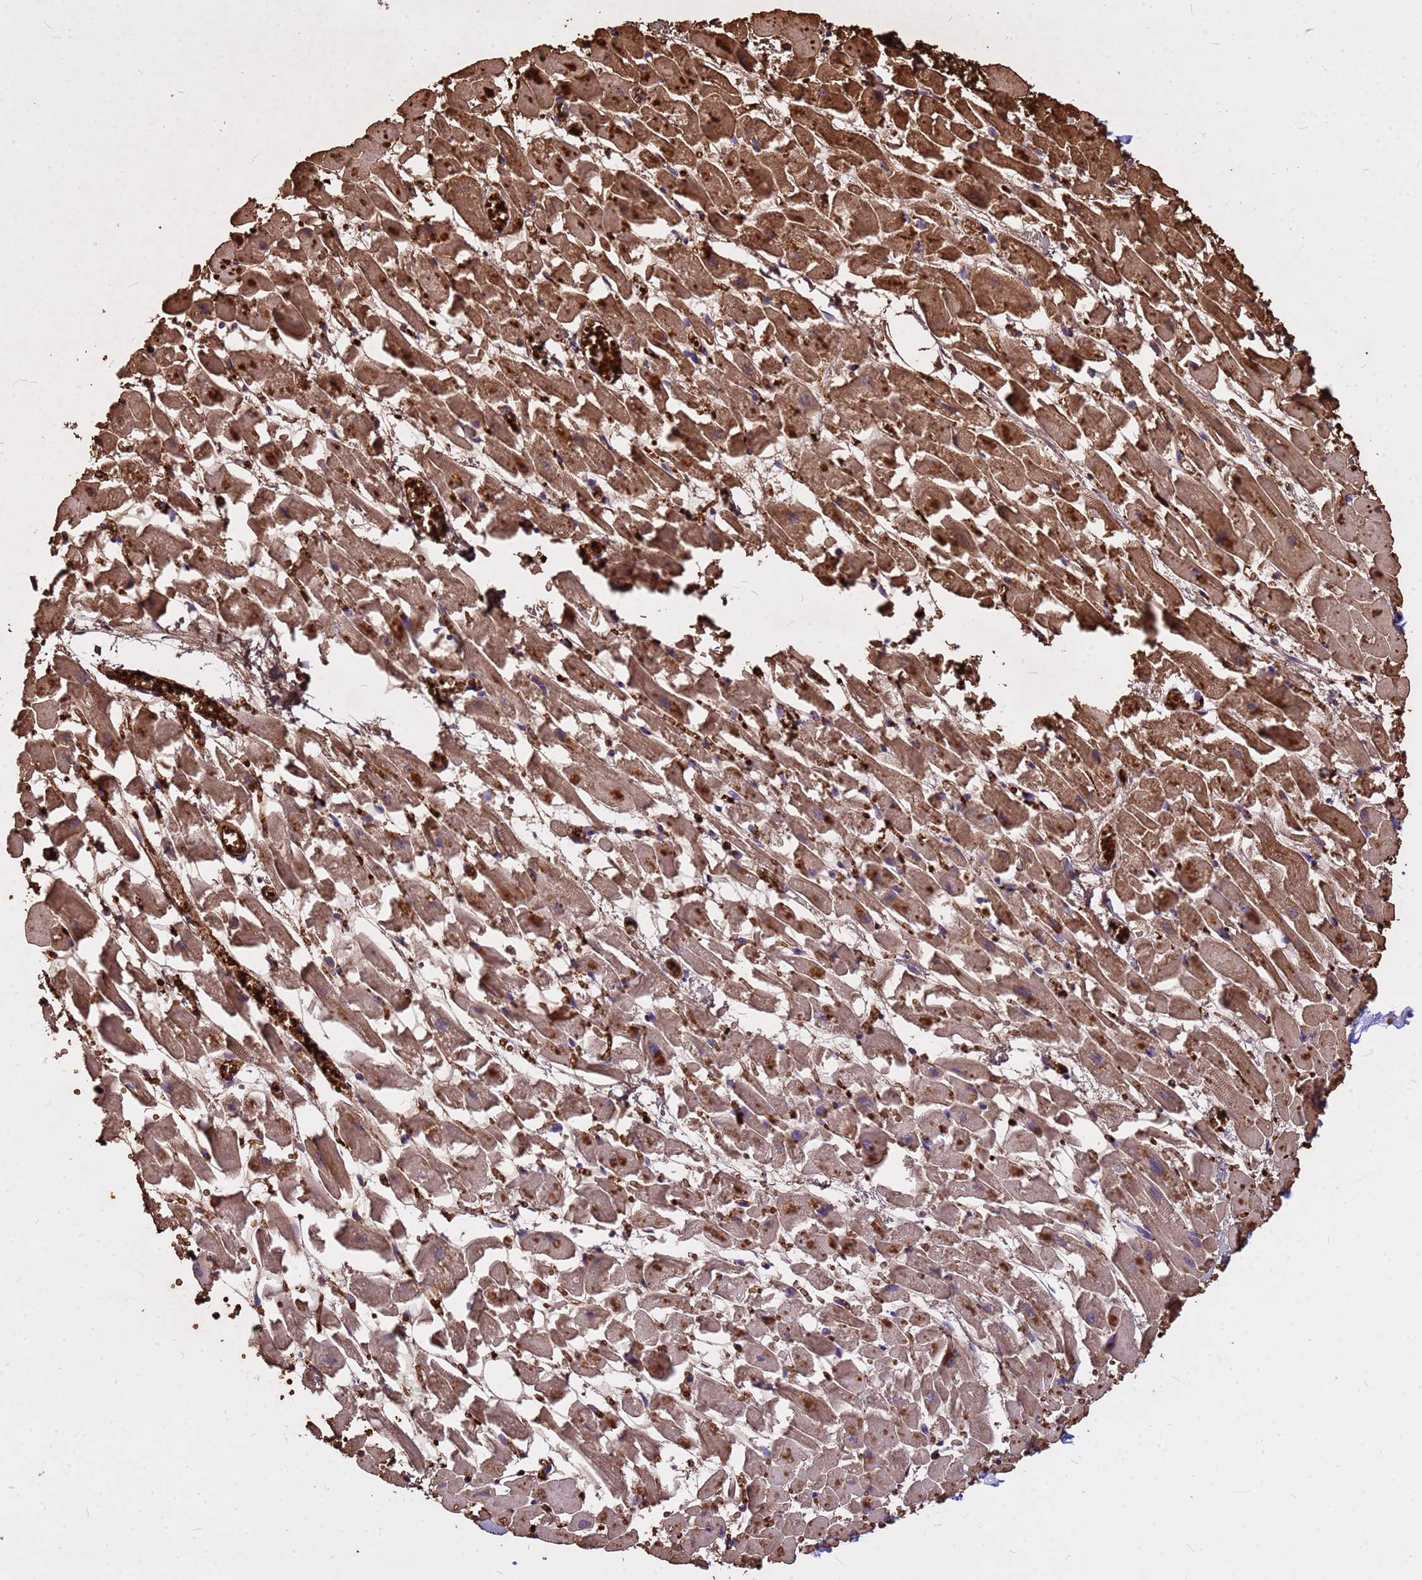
{"staining": {"intensity": "moderate", "quantity": ">75%", "location": "cytoplasmic/membranous"}, "tissue": "heart muscle", "cell_type": "Cardiomyocytes", "image_type": "normal", "snomed": [{"axis": "morphology", "description": "Normal tissue, NOS"}, {"axis": "topography", "description": "Heart"}], "caption": "This image reveals unremarkable heart muscle stained with IHC to label a protein in brown. The cytoplasmic/membranous of cardiomyocytes show moderate positivity for the protein. Nuclei are counter-stained blue.", "gene": "HBA1", "patient": {"sex": "female", "age": 64}}